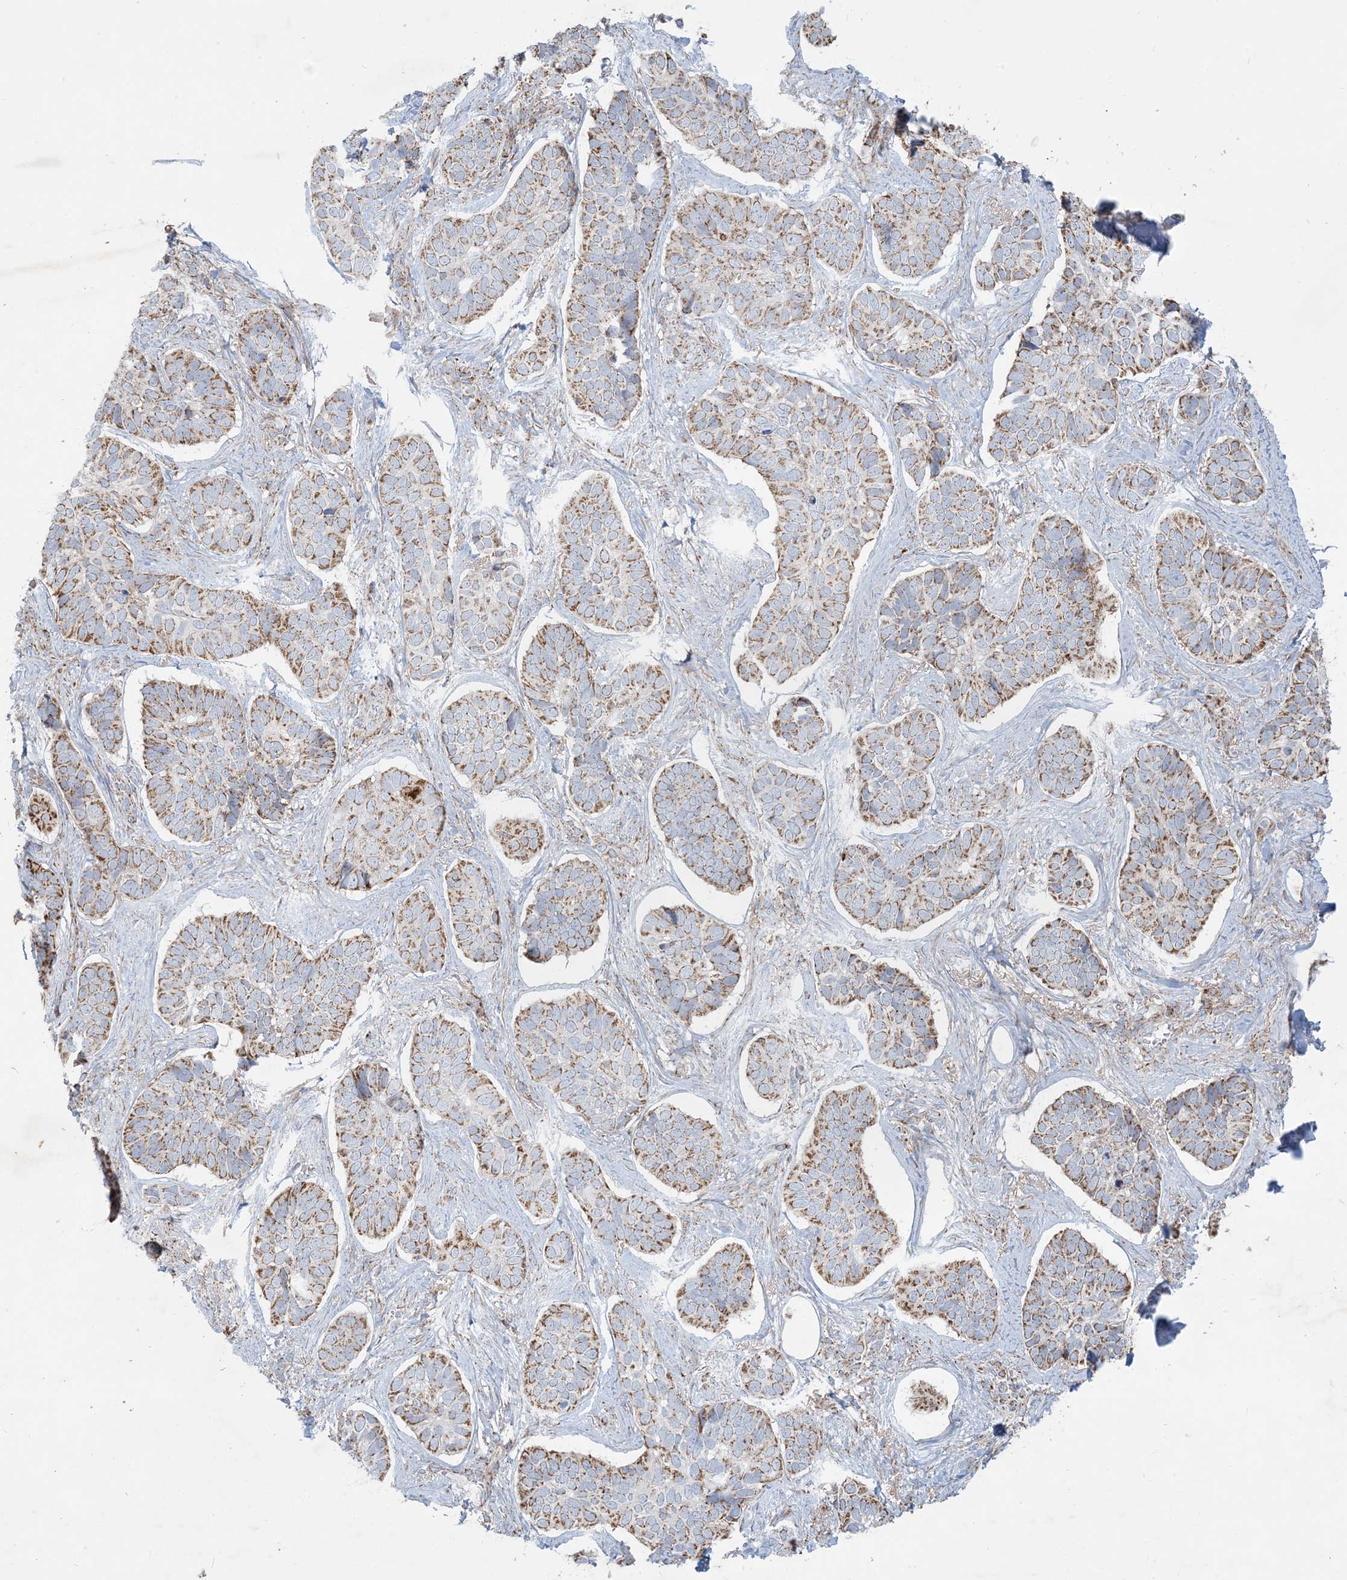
{"staining": {"intensity": "moderate", "quantity": ">75%", "location": "cytoplasmic/membranous"}, "tissue": "skin cancer", "cell_type": "Tumor cells", "image_type": "cancer", "snomed": [{"axis": "morphology", "description": "Basal cell carcinoma"}, {"axis": "topography", "description": "Skin"}], "caption": "Brown immunohistochemical staining in basal cell carcinoma (skin) shows moderate cytoplasmic/membranous positivity in approximately >75% of tumor cells.", "gene": "BEND4", "patient": {"sex": "male", "age": 62}}